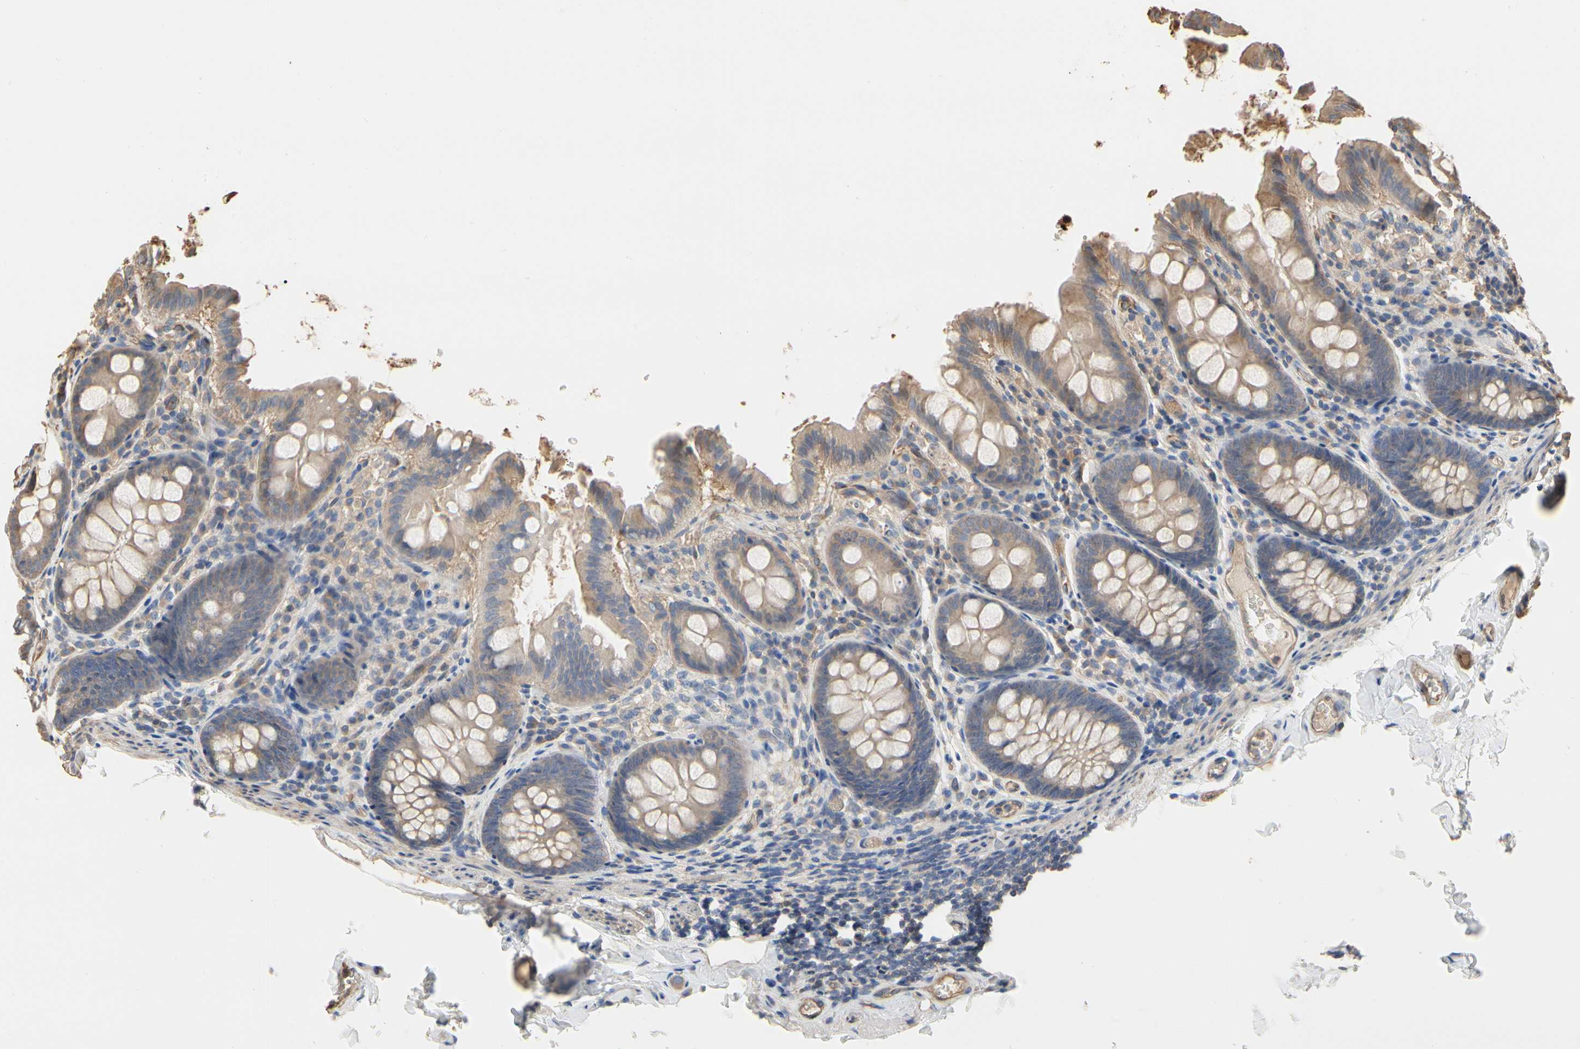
{"staining": {"intensity": "moderate", "quantity": ">75%", "location": "cytoplasmic/membranous"}, "tissue": "colon", "cell_type": "Endothelial cells", "image_type": "normal", "snomed": [{"axis": "morphology", "description": "Normal tissue, NOS"}, {"axis": "topography", "description": "Colon"}], "caption": "Immunohistochemistry (IHC) staining of normal colon, which reveals medium levels of moderate cytoplasmic/membranous expression in about >75% of endothelial cells indicating moderate cytoplasmic/membranous protein positivity. The staining was performed using DAB (brown) for protein detection and nuclei were counterstained in hematoxylin (blue).", "gene": "PDZK1", "patient": {"sex": "female", "age": 61}}